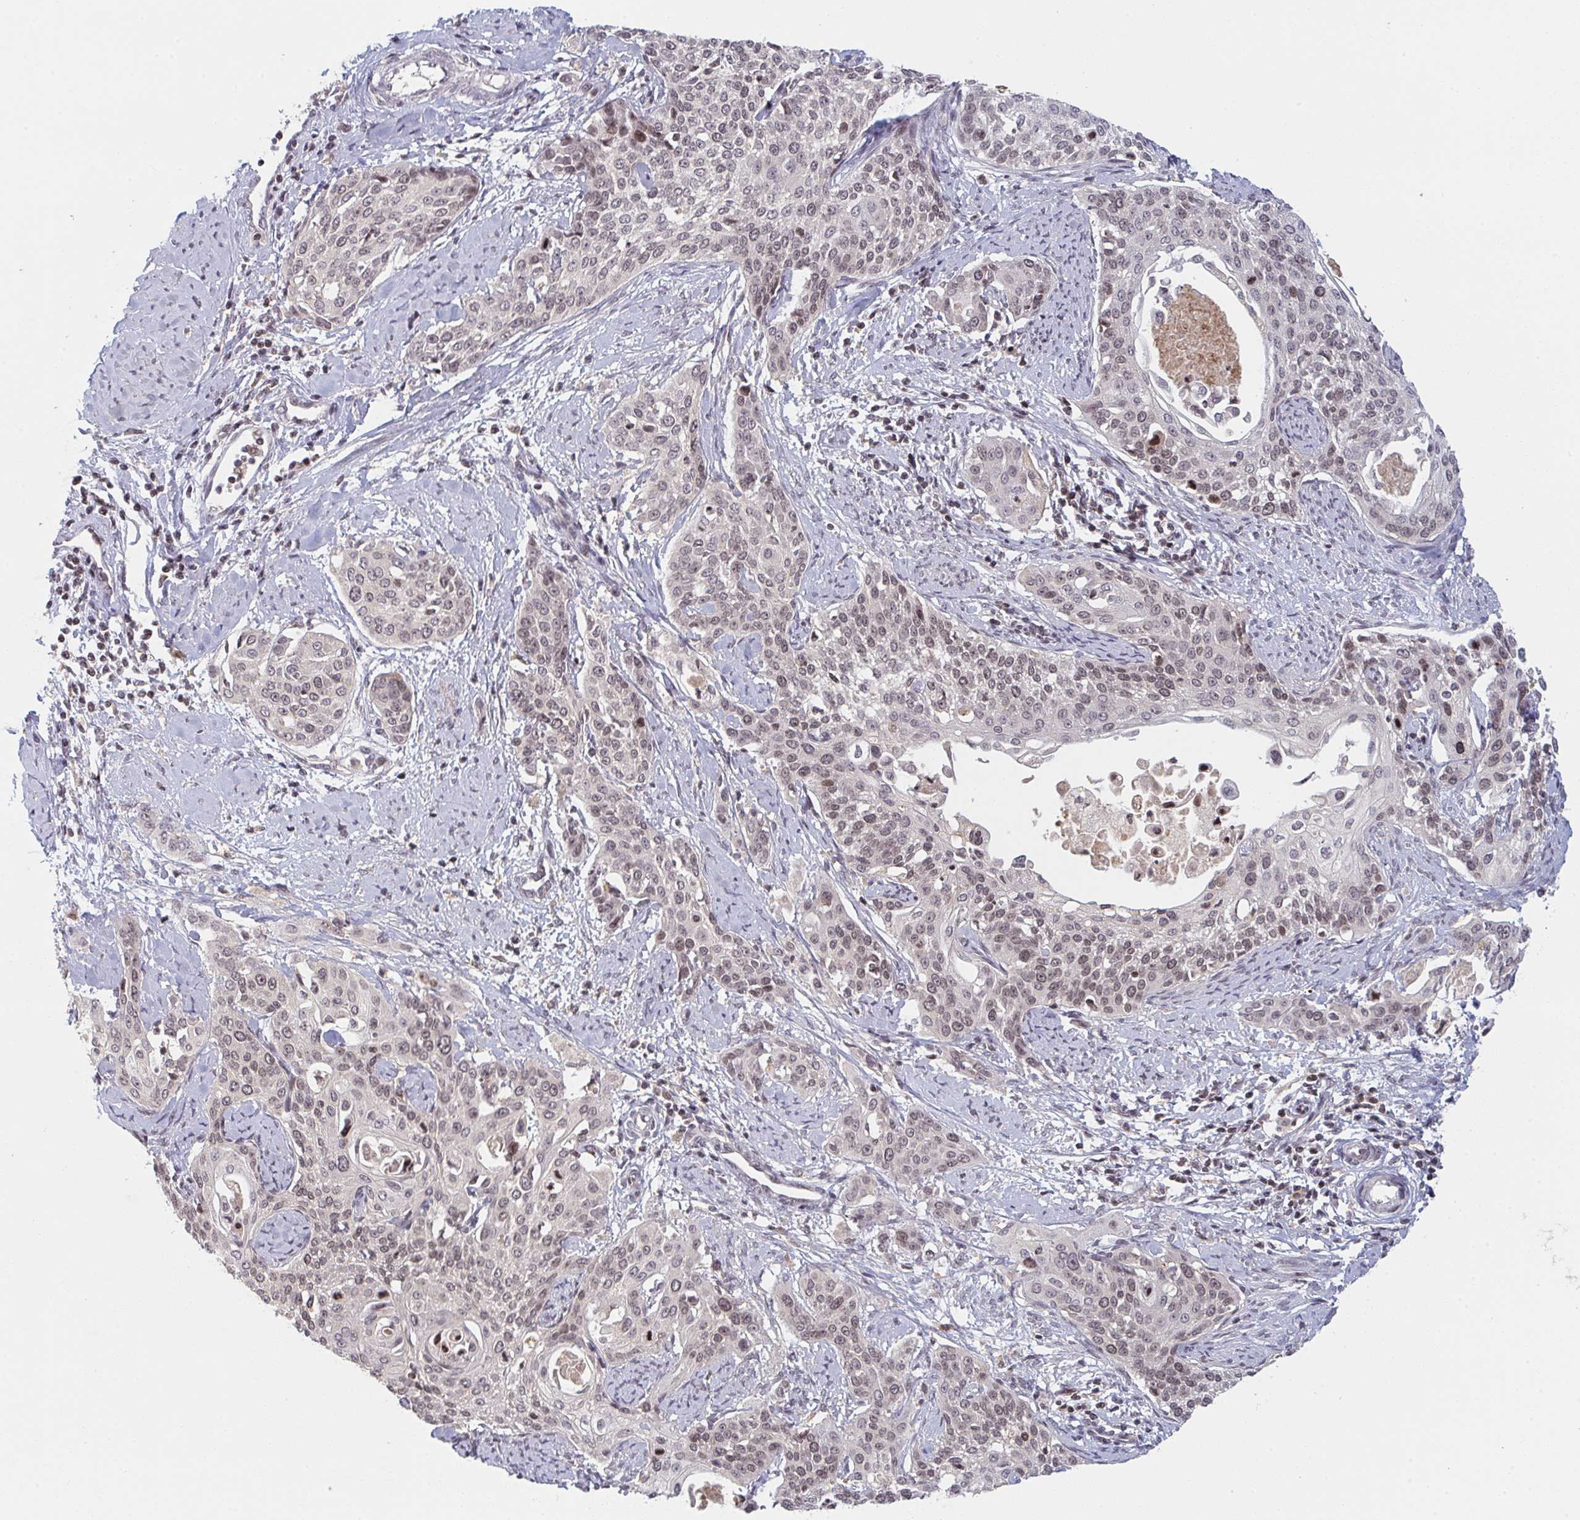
{"staining": {"intensity": "weak", "quantity": "25%-75%", "location": "nuclear"}, "tissue": "cervical cancer", "cell_type": "Tumor cells", "image_type": "cancer", "snomed": [{"axis": "morphology", "description": "Squamous cell carcinoma, NOS"}, {"axis": "topography", "description": "Cervix"}], "caption": "DAB immunohistochemical staining of human cervical cancer (squamous cell carcinoma) exhibits weak nuclear protein expression in approximately 25%-75% of tumor cells.", "gene": "DCST1", "patient": {"sex": "female", "age": 44}}